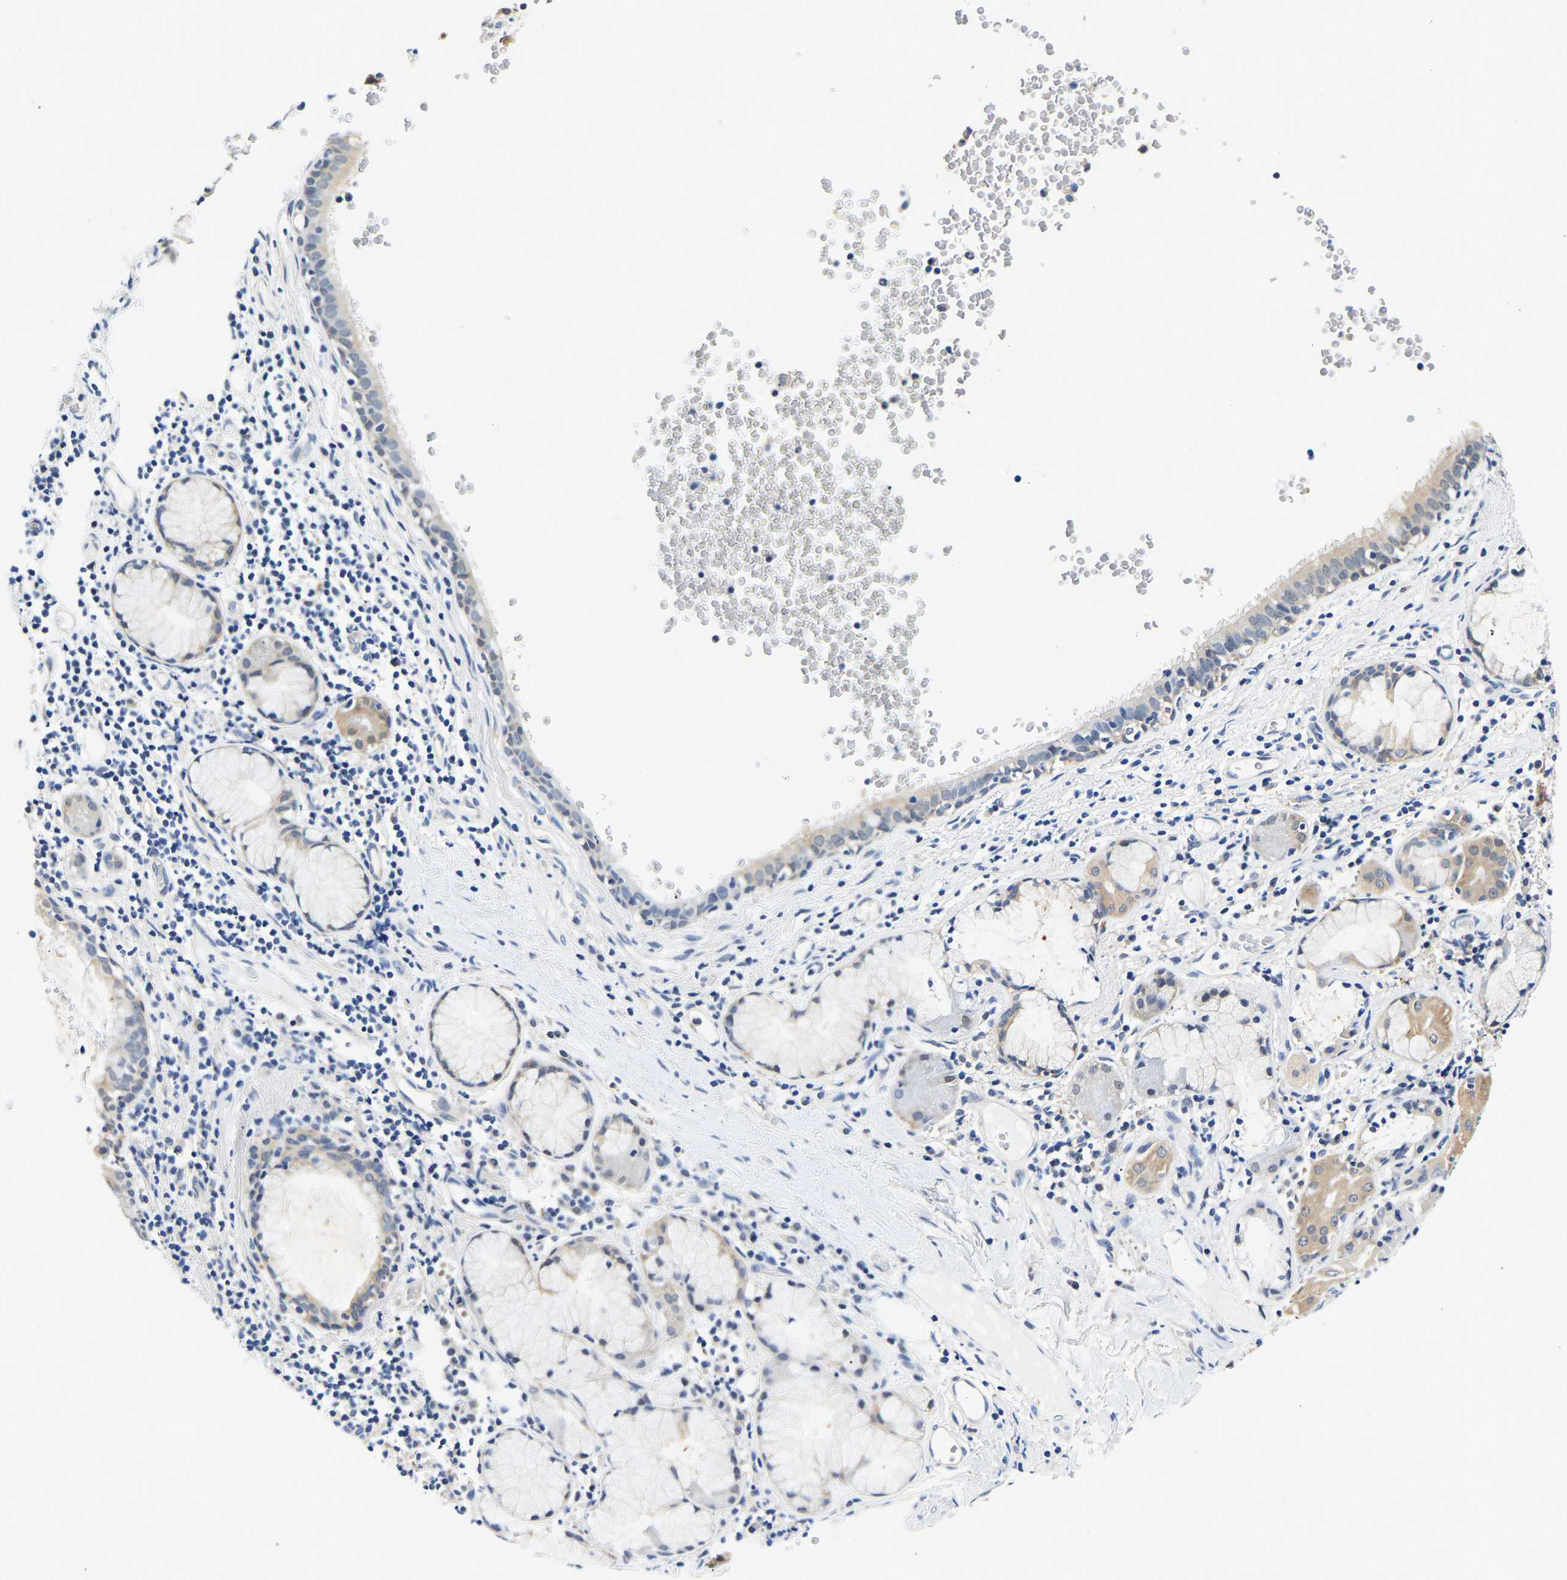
{"staining": {"intensity": "weak", "quantity": "<25%", "location": "cytoplasmic/membranous"}, "tissue": "bronchus", "cell_type": "Respiratory epithelial cells", "image_type": "normal", "snomed": [{"axis": "morphology", "description": "Normal tissue, NOS"}, {"axis": "morphology", "description": "Inflammation, NOS"}, {"axis": "topography", "description": "Cartilage tissue"}, {"axis": "topography", "description": "Bronchus"}], "caption": "Respiratory epithelial cells are negative for brown protein staining in normal bronchus. (DAB (3,3'-diaminobenzidine) IHC visualized using brightfield microscopy, high magnification).", "gene": "UCHL3", "patient": {"sex": "male", "age": 77}}